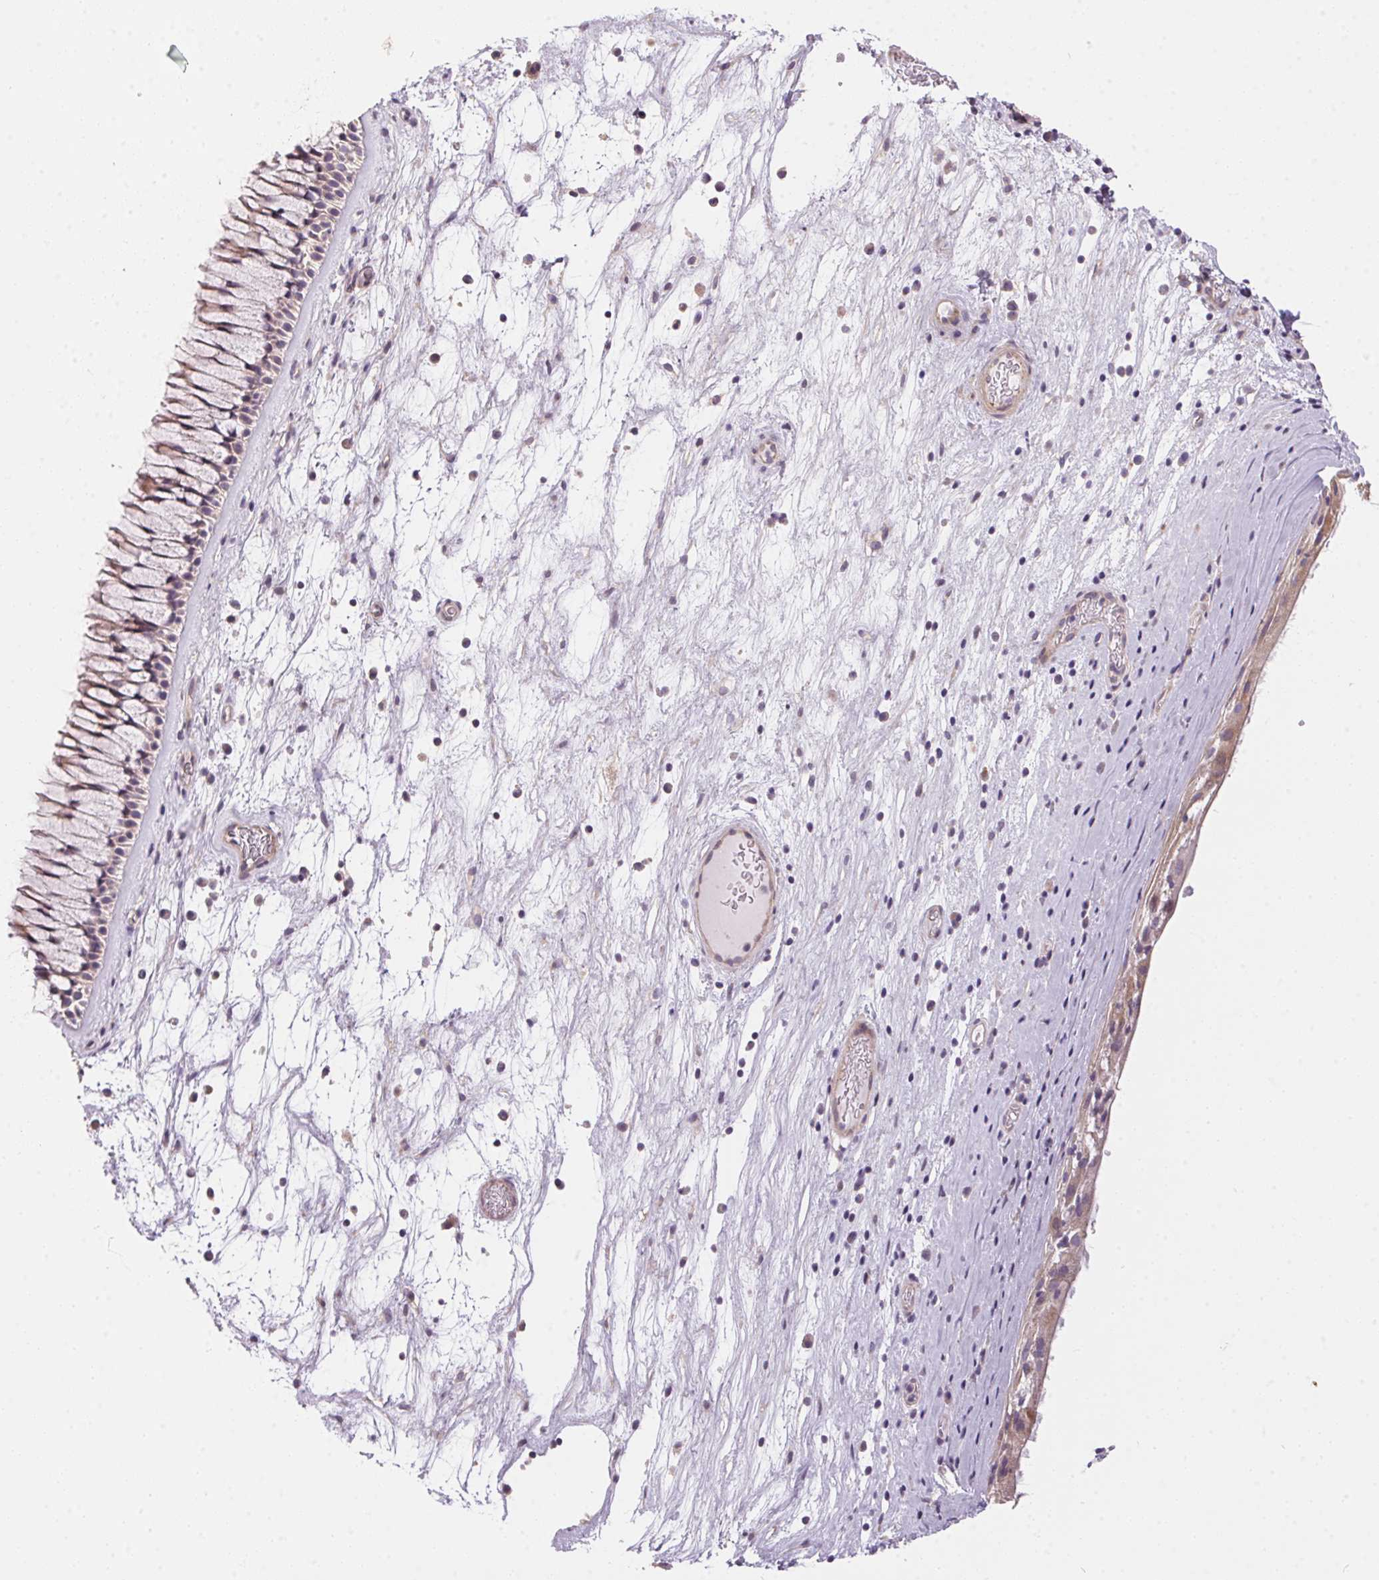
{"staining": {"intensity": "weak", "quantity": "<25%", "location": "cytoplasmic/membranous"}, "tissue": "nasopharynx", "cell_type": "Respiratory epithelial cells", "image_type": "normal", "snomed": [{"axis": "morphology", "description": "Normal tissue, NOS"}, {"axis": "topography", "description": "Nasopharynx"}], "caption": "IHC of normal human nasopharynx demonstrates no staining in respiratory epithelial cells. Brightfield microscopy of IHC stained with DAB (3,3'-diaminobenzidine) (brown) and hematoxylin (blue), captured at high magnification.", "gene": "UNC13B", "patient": {"sex": "male", "age": 74}}